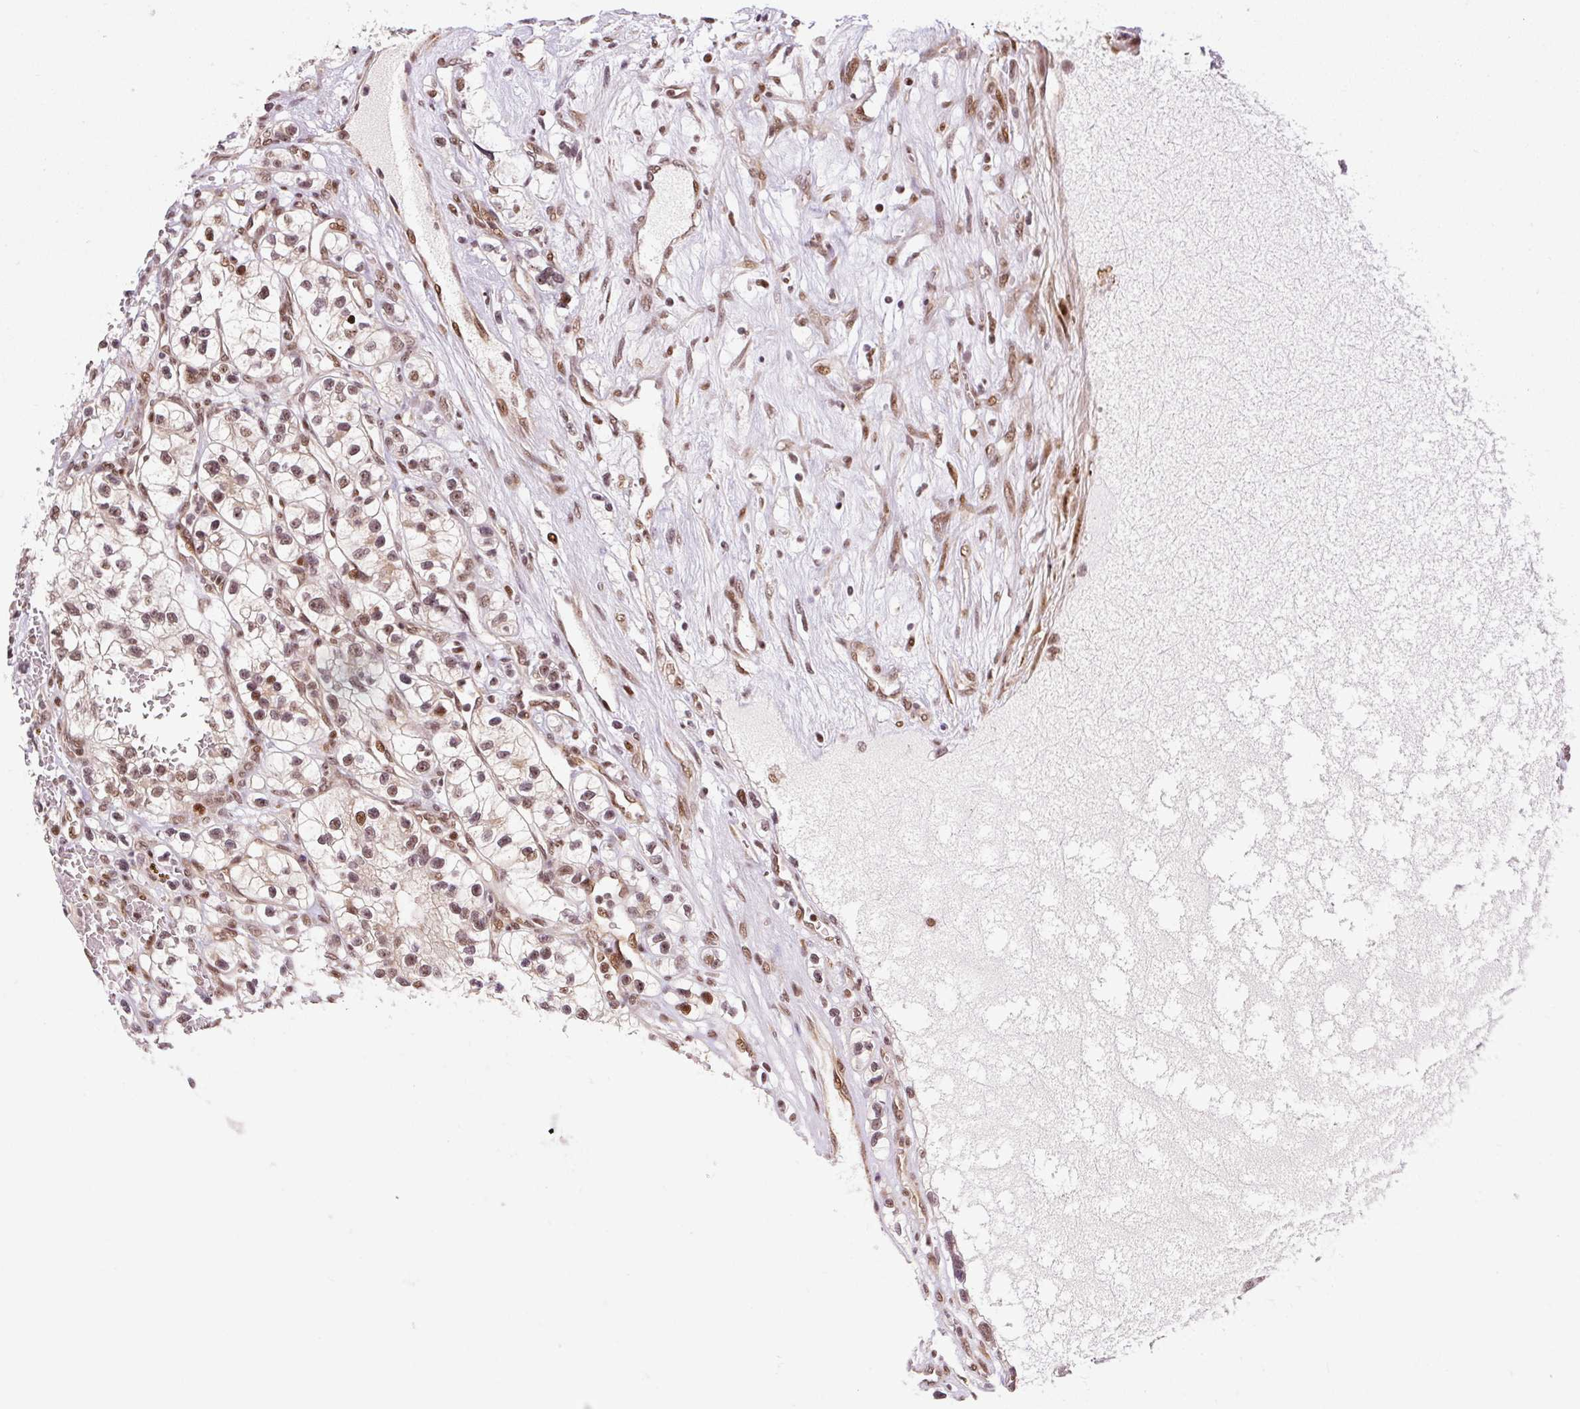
{"staining": {"intensity": "moderate", "quantity": ">75%", "location": "nuclear"}, "tissue": "renal cancer", "cell_type": "Tumor cells", "image_type": "cancer", "snomed": [{"axis": "morphology", "description": "Adenocarcinoma, NOS"}, {"axis": "topography", "description": "Kidney"}], "caption": "Moderate nuclear staining is present in approximately >75% of tumor cells in renal cancer.", "gene": "INTS8", "patient": {"sex": "female", "age": 57}}